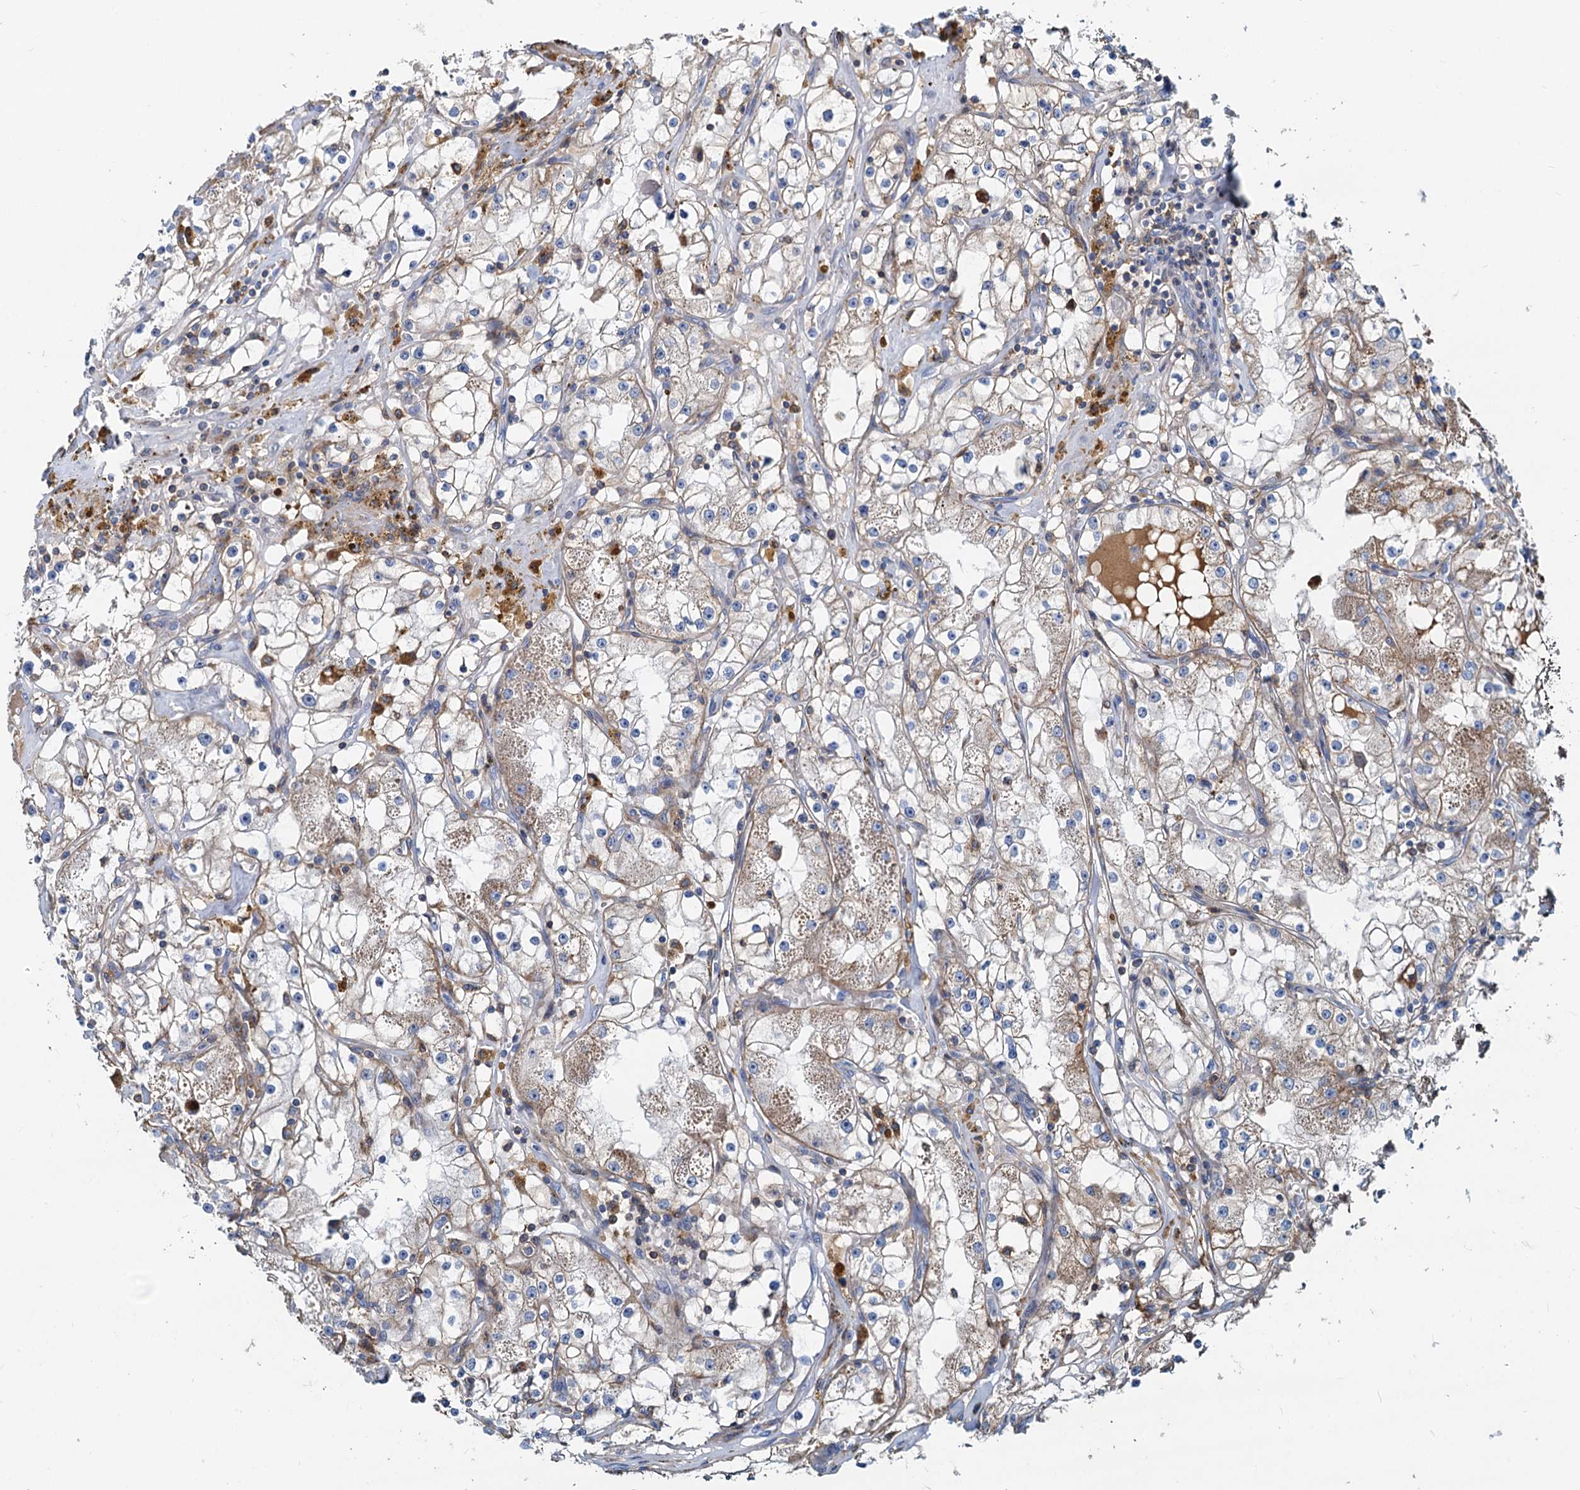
{"staining": {"intensity": "weak", "quantity": "<25%", "location": "cytoplasmic/membranous"}, "tissue": "renal cancer", "cell_type": "Tumor cells", "image_type": "cancer", "snomed": [{"axis": "morphology", "description": "Adenocarcinoma, NOS"}, {"axis": "topography", "description": "Kidney"}], "caption": "An immunohistochemistry (IHC) photomicrograph of renal cancer (adenocarcinoma) is shown. There is no staining in tumor cells of renal cancer (adenocarcinoma). (Brightfield microscopy of DAB immunohistochemistry (IHC) at high magnification).", "gene": "LNX2", "patient": {"sex": "male", "age": 56}}